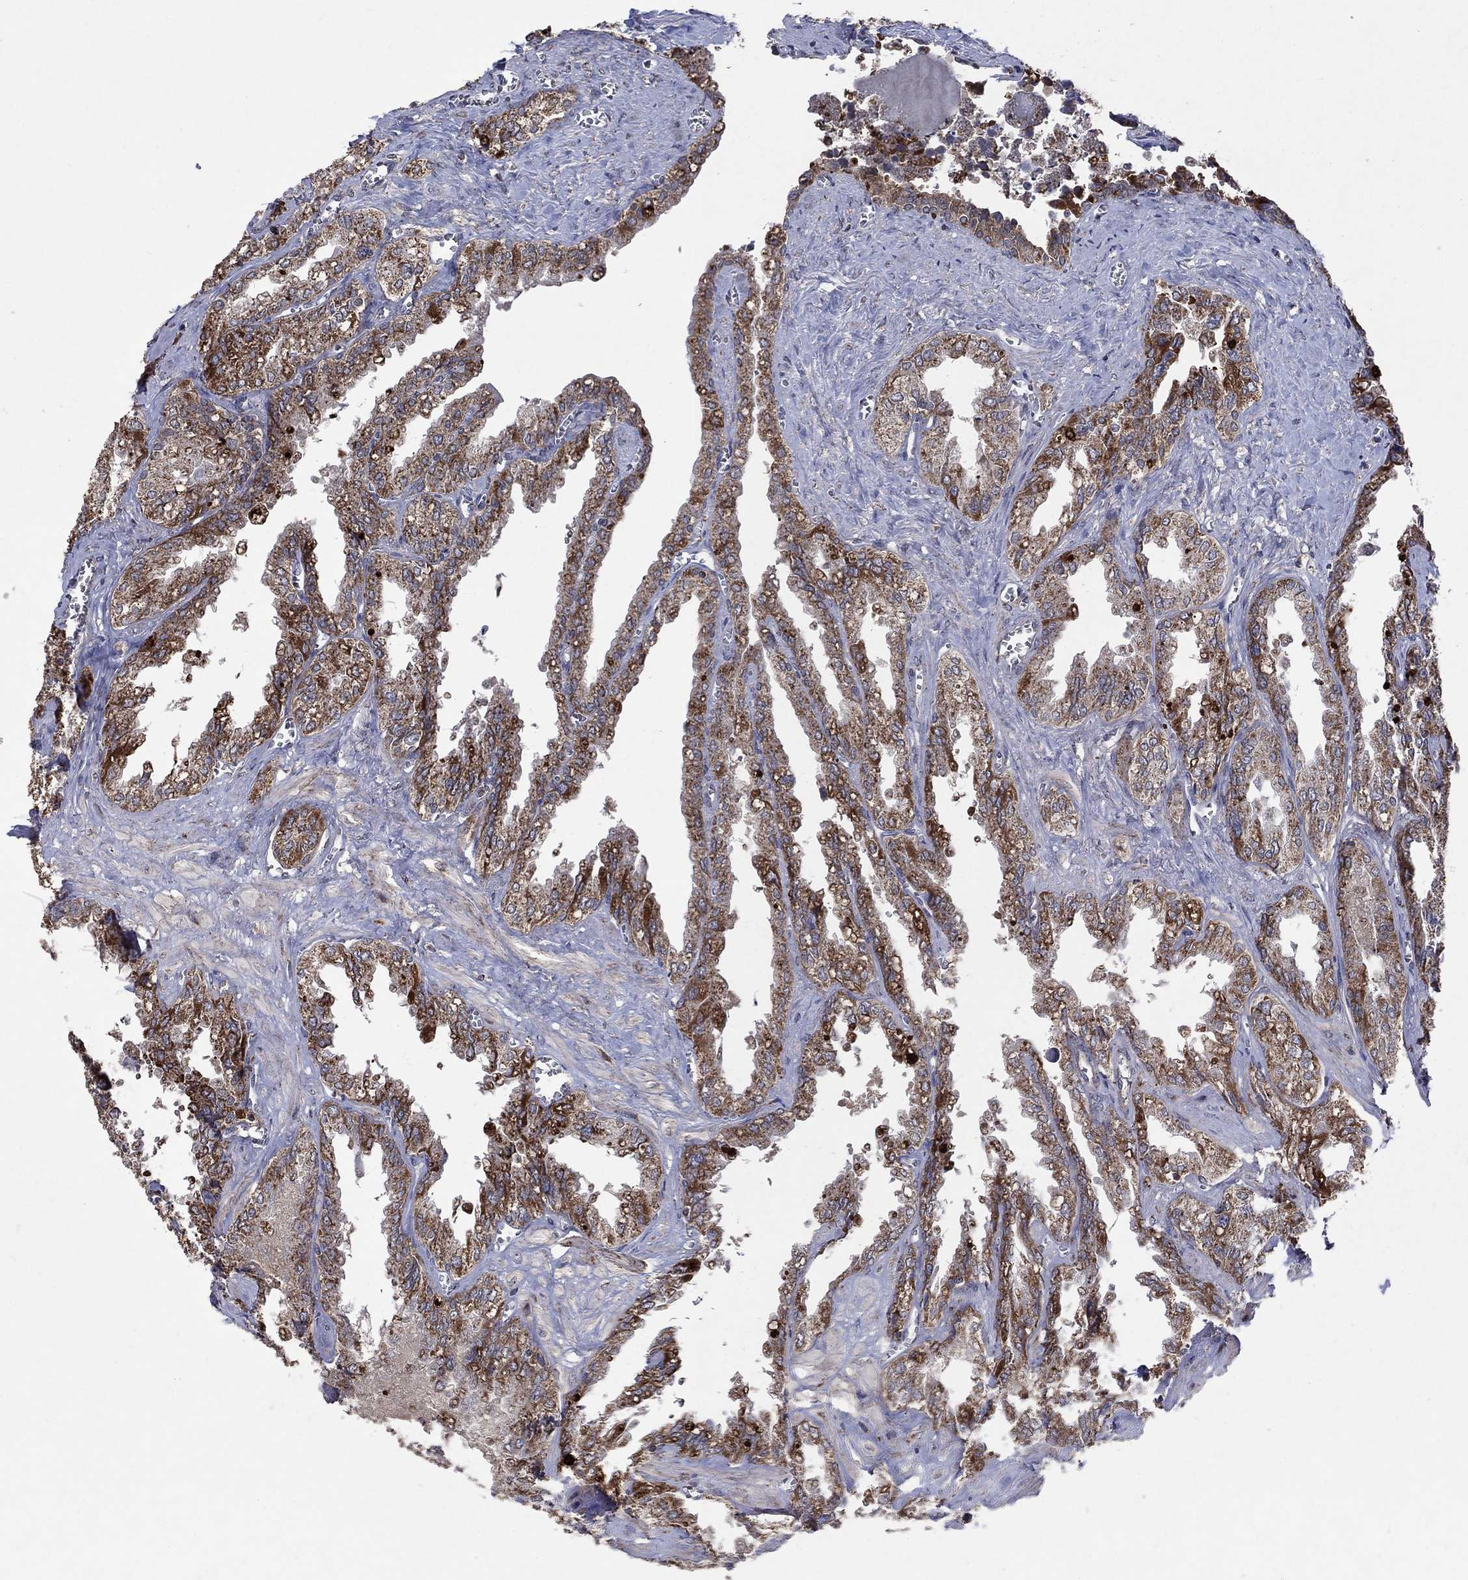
{"staining": {"intensity": "strong", "quantity": "25%-75%", "location": "cytoplasmic/membranous"}, "tissue": "seminal vesicle", "cell_type": "Glandular cells", "image_type": "normal", "snomed": [{"axis": "morphology", "description": "Normal tissue, NOS"}, {"axis": "topography", "description": "Seminal veicle"}], "caption": "Seminal vesicle stained with DAB immunohistochemistry (IHC) shows high levels of strong cytoplasmic/membranous positivity in approximately 25%-75% of glandular cells. The staining is performed using DAB brown chromogen to label protein expression. The nuclei are counter-stained blue using hematoxylin.", "gene": "DPH1", "patient": {"sex": "male", "age": 67}}